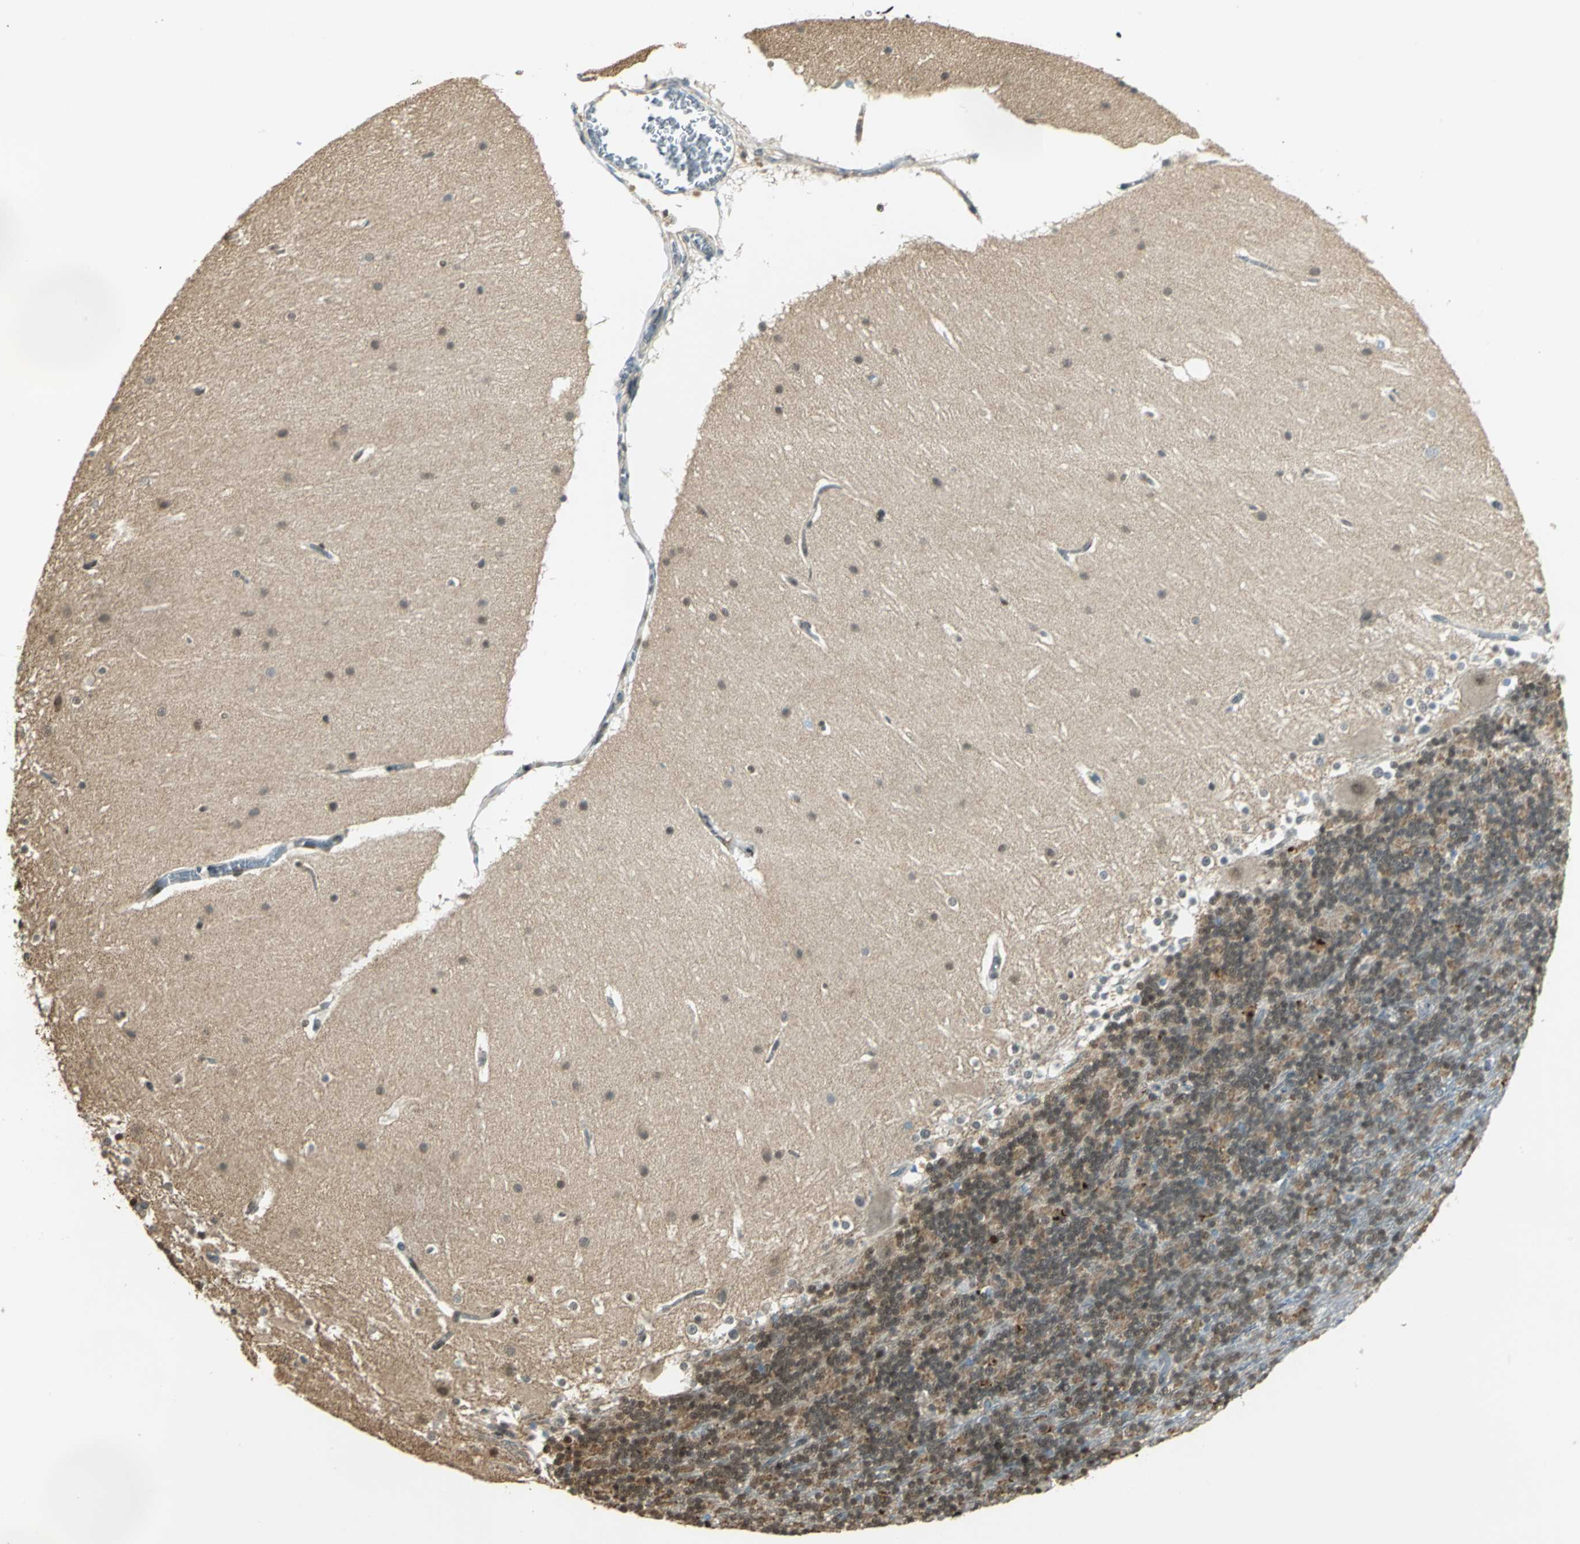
{"staining": {"intensity": "moderate", "quantity": "25%-75%", "location": "cytoplasmic/membranous,nuclear"}, "tissue": "cerebellum", "cell_type": "Cells in granular layer", "image_type": "normal", "snomed": [{"axis": "morphology", "description": "Normal tissue, NOS"}, {"axis": "topography", "description": "Cerebellum"}], "caption": "Immunohistochemical staining of unremarkable human cerebellum shows medium levels of moderate cytoplasmic/membranous,nuclear staining in approximately 25%-75% of cells in granular layer. Nuclei are stained in blue.", "gene": "DDX5", "patient": {"sex": "female", "age": 19}}